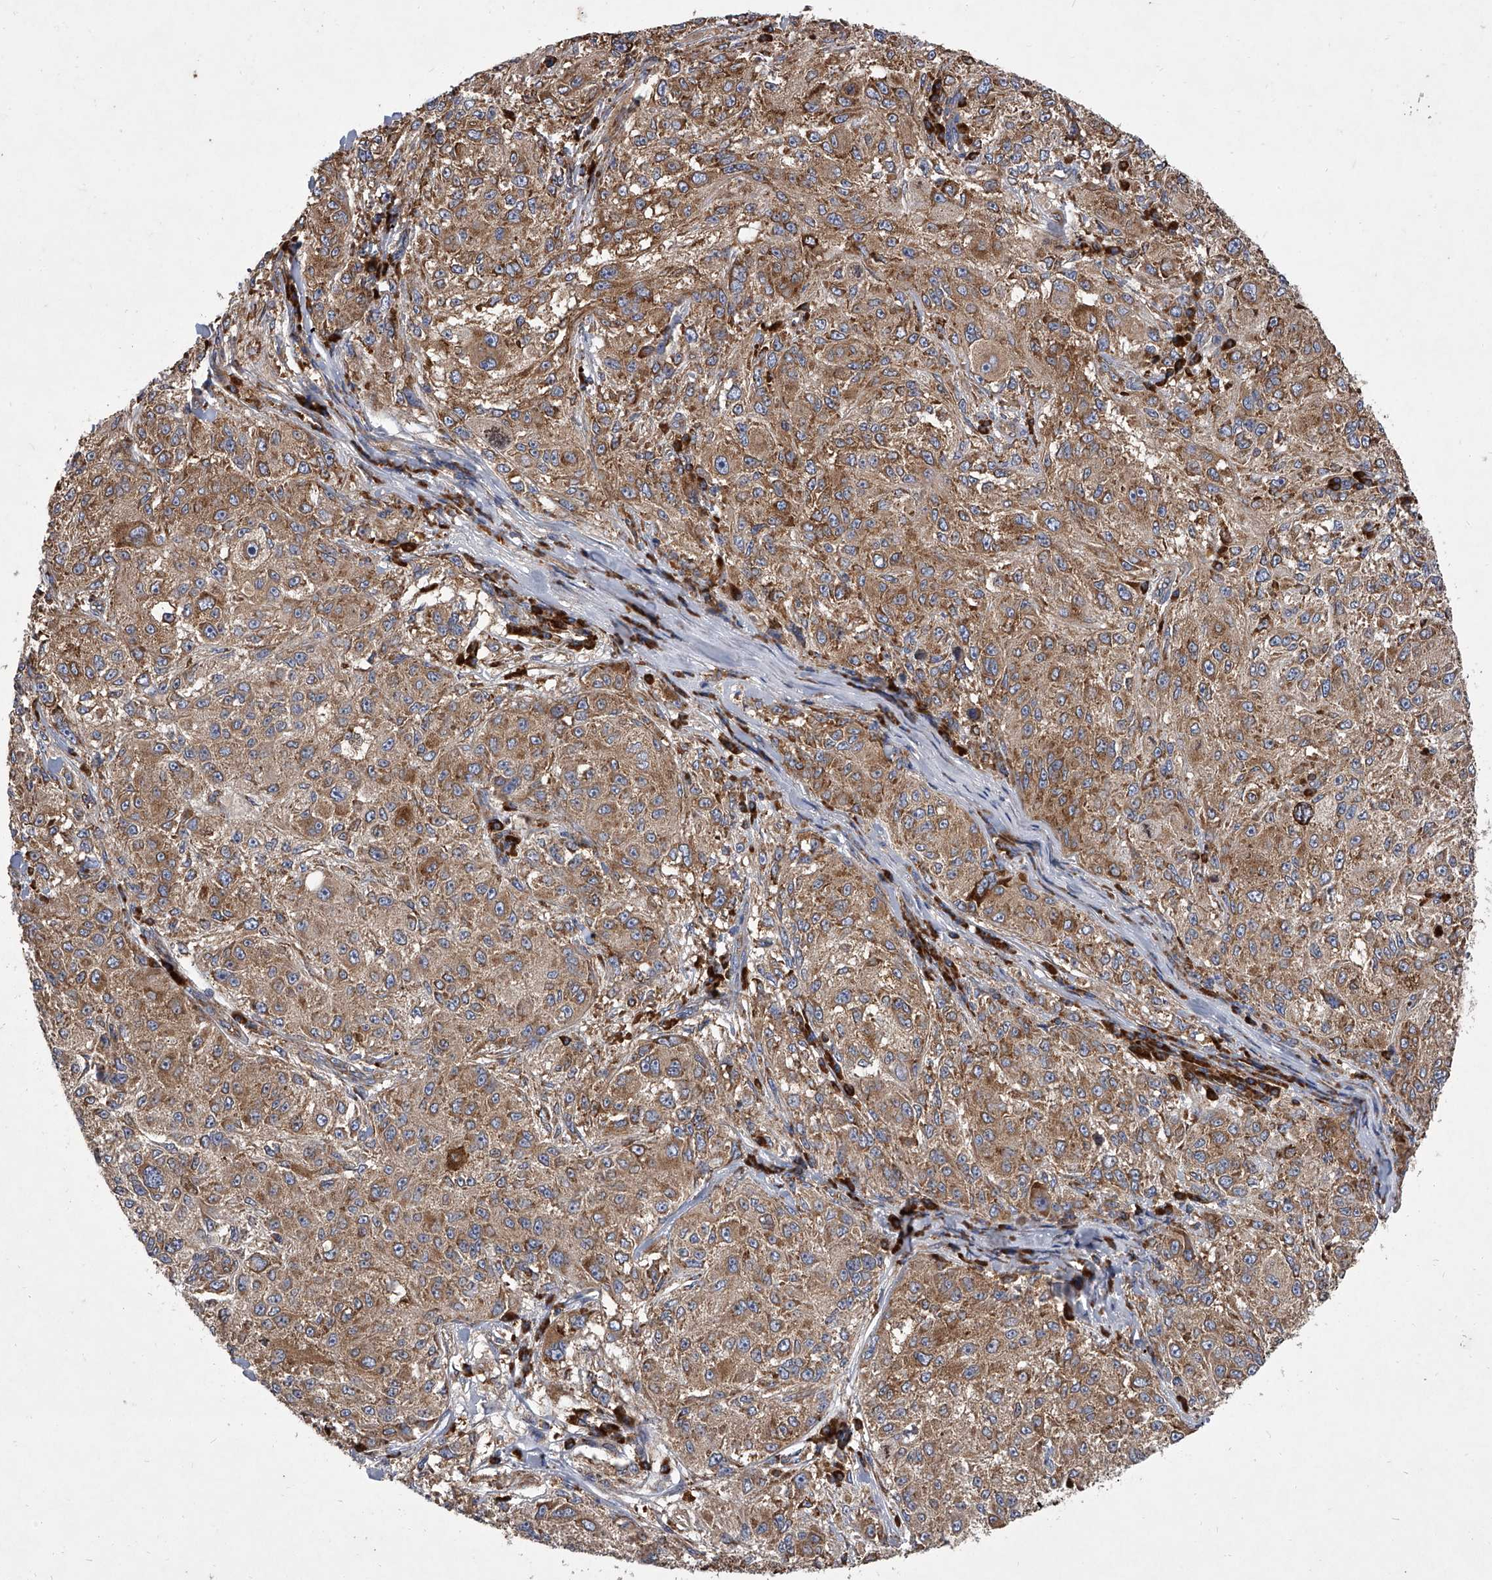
{"staining": {"intensity": "moderate", "quantity": ">75%", "location": "cytoplasmic/membranous"}, "tissue": "melanoma", "cell_type": "Tumor cells", "image_type": "cancer", "snomed": [{"axis": "morphology", "description": "Necrosis, NOS"}, {"axis": "morphology", "description": "Malignant melanoma, NOS"}, {"axis": "topography", "description": "Skin"}], "caption": "A brown stain labels moderate cytoplasmic/membranous staining of a protein in melanoma tumor cells.", "gene": "EIF2S2", "patient": {"sex": "female", "age": 87}}